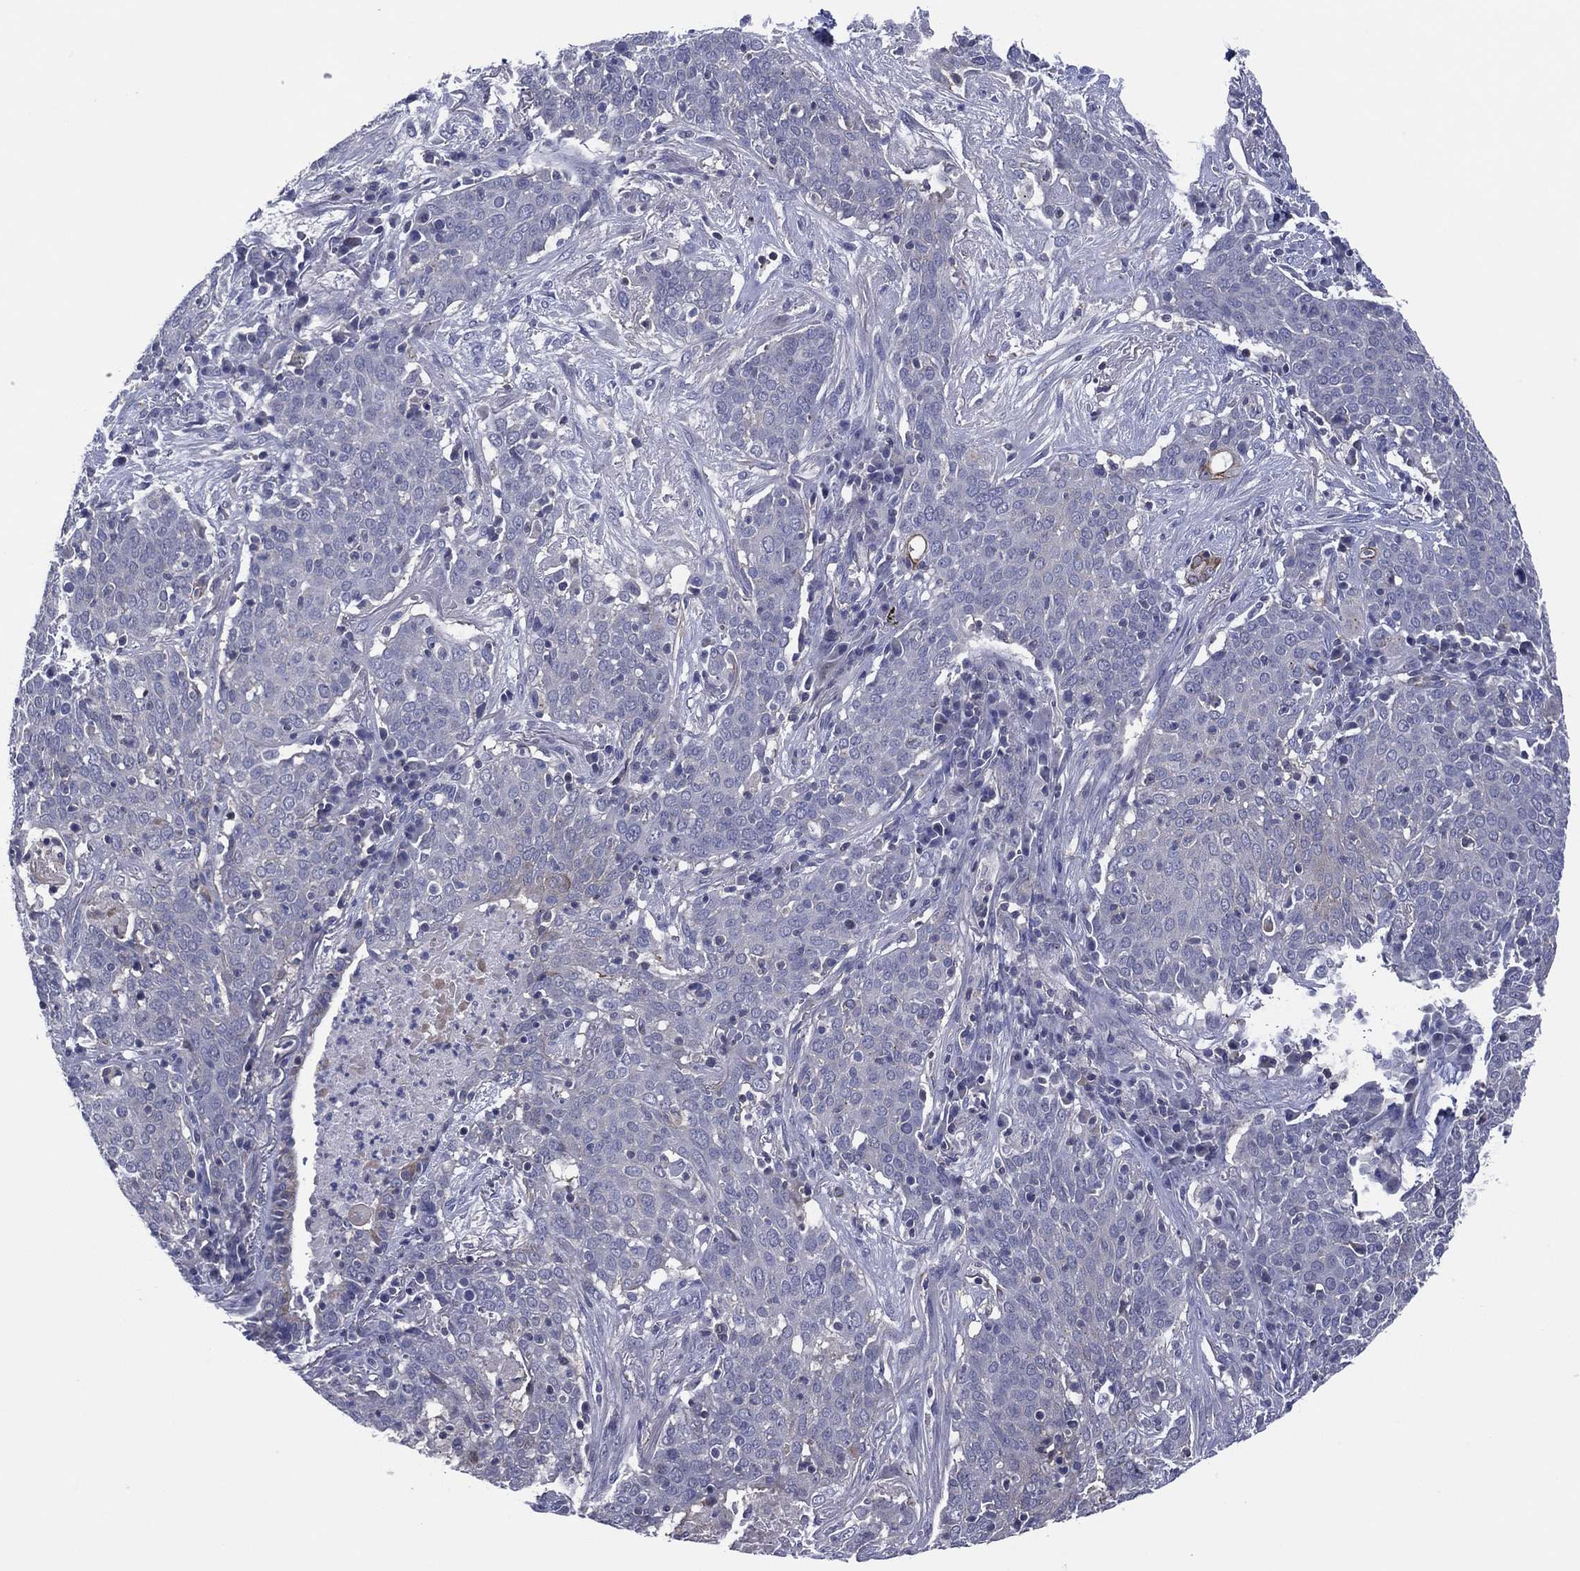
{"staining": {"intensity": "negative", "quantity": "none", "location": "none"}, "tissue": "lung cancer", "cell_type": "Tumor cells", "image_type": "cancer", "snomed": [{"axis": "morphology", "description": "Squamous cell carcinoma, NOS"}, {"axis": "topography", "description": "Lung"}], "caption": "Immunohistochemistry of lung squamous cell carcinoma exhibits no expression in tumor cells.", "gene": "TRIM31", "patient": {"sex": "male", "age": 82}}